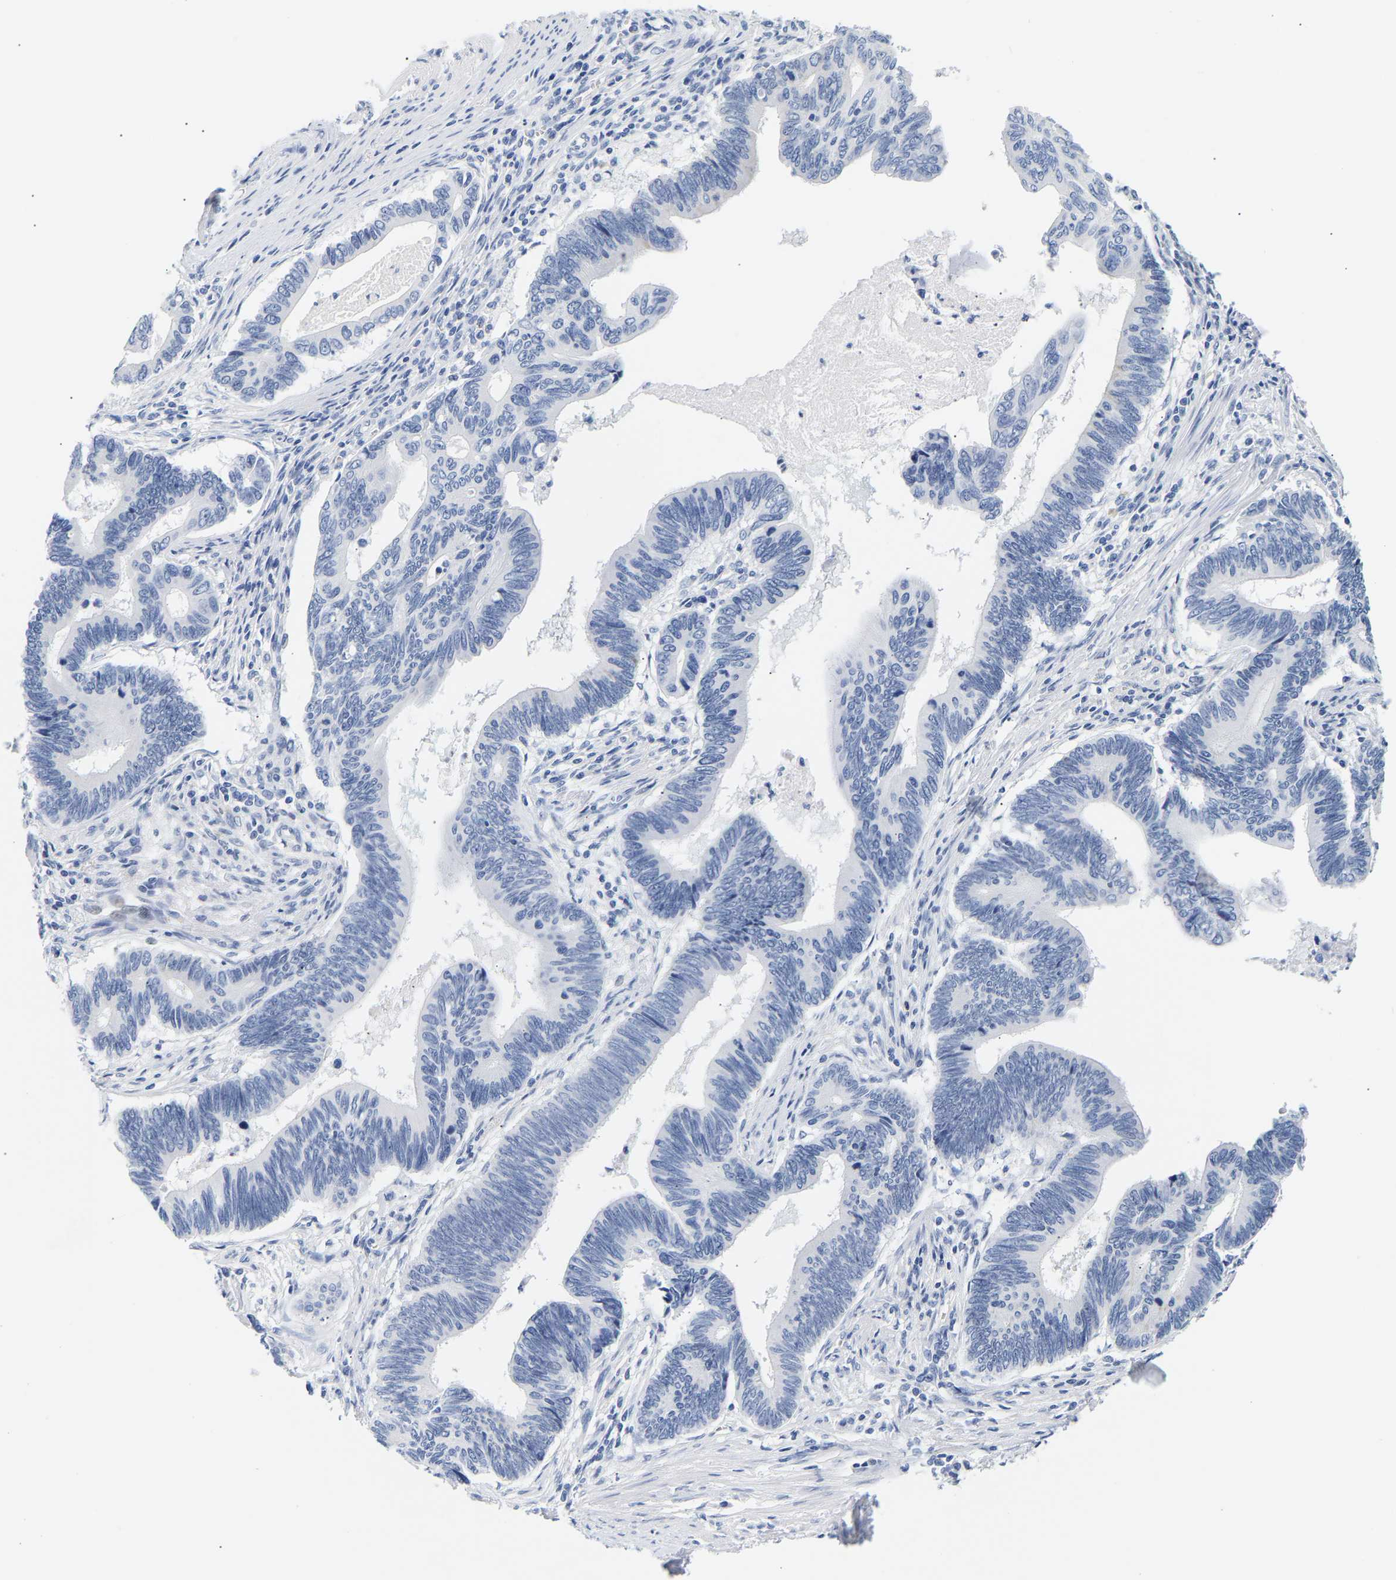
{"staining": {"intensity": "negative", "quantity": "none", "location": "none"}, "tissue": "pancreatic cancer", "cell_type": "Tumor cells", "image_type": "cancer", "snomed": [{"axis": "morphology", "description": "Adenocarcinoma, NOS"}, {"axis": "topography", "description": "Pancreas"}], "caption": "Pancreatic adenocarcinoma stained for a protein using immunohistochemistry (IHC) reveals no staining tumor cells.", "gene": "SPINK2", "patient": {"sex": "female", "age": 70}}